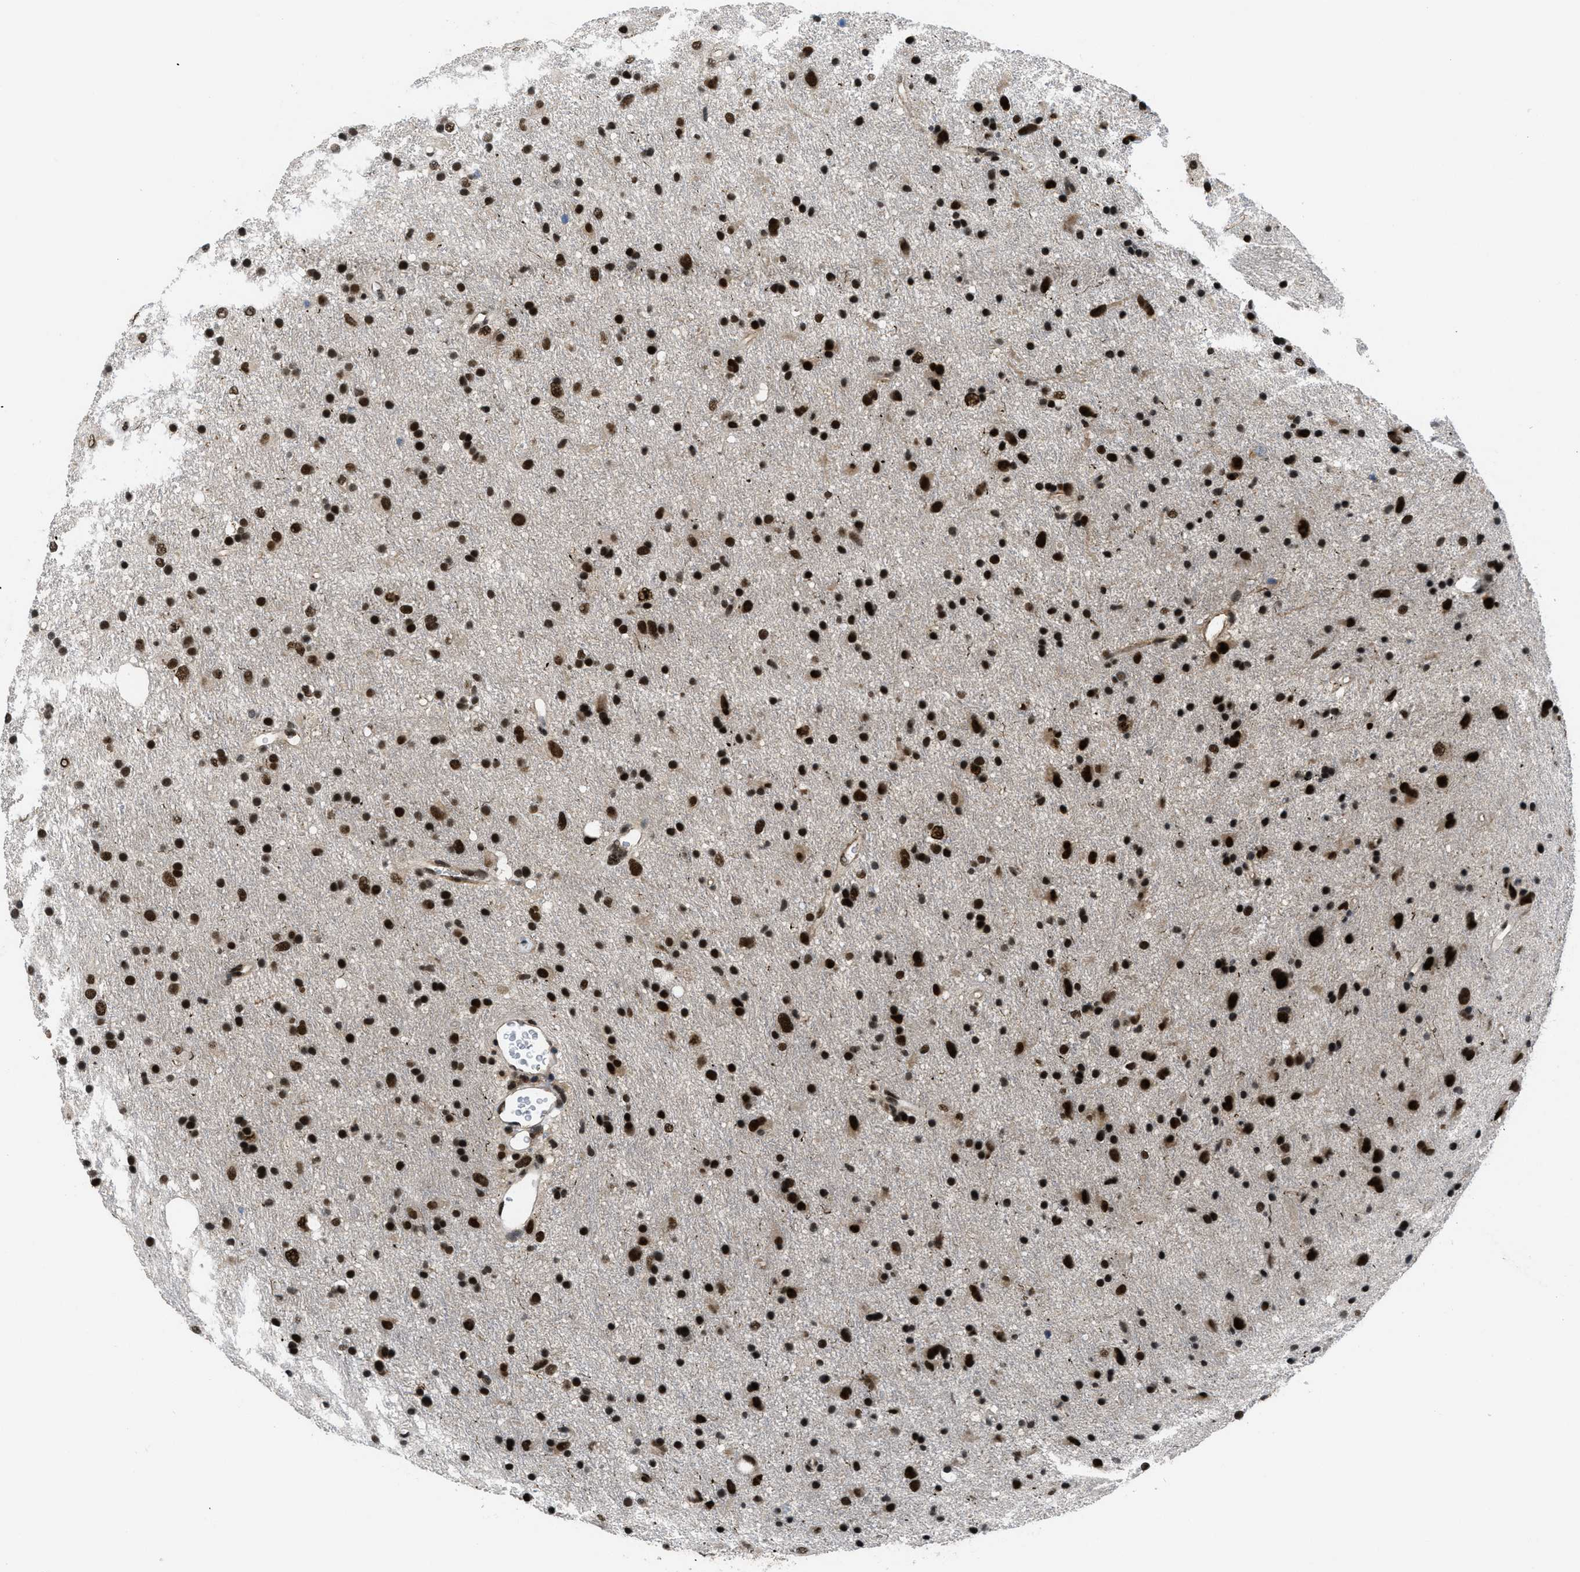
{"staining": {"intensity": "strong", "quantity": ">75%", "location": "nuclear"}, "tissue": "glioma", "cell_type": "Tumor cells", "image_type": "cancer", "snomed": [{"axis": "morphology", "description": "Glioma, malignant, Low grade"}, {"axis": "topography", "description": "Brain"}], "caption": "Immunohistochemical staining of human malignant glioma (low-grade) exhibits strong nuclear protein expression in approximately >75% of tumor cells.", "gene": "CUL4B", "patient": {"sex": "male", "age": 77}}